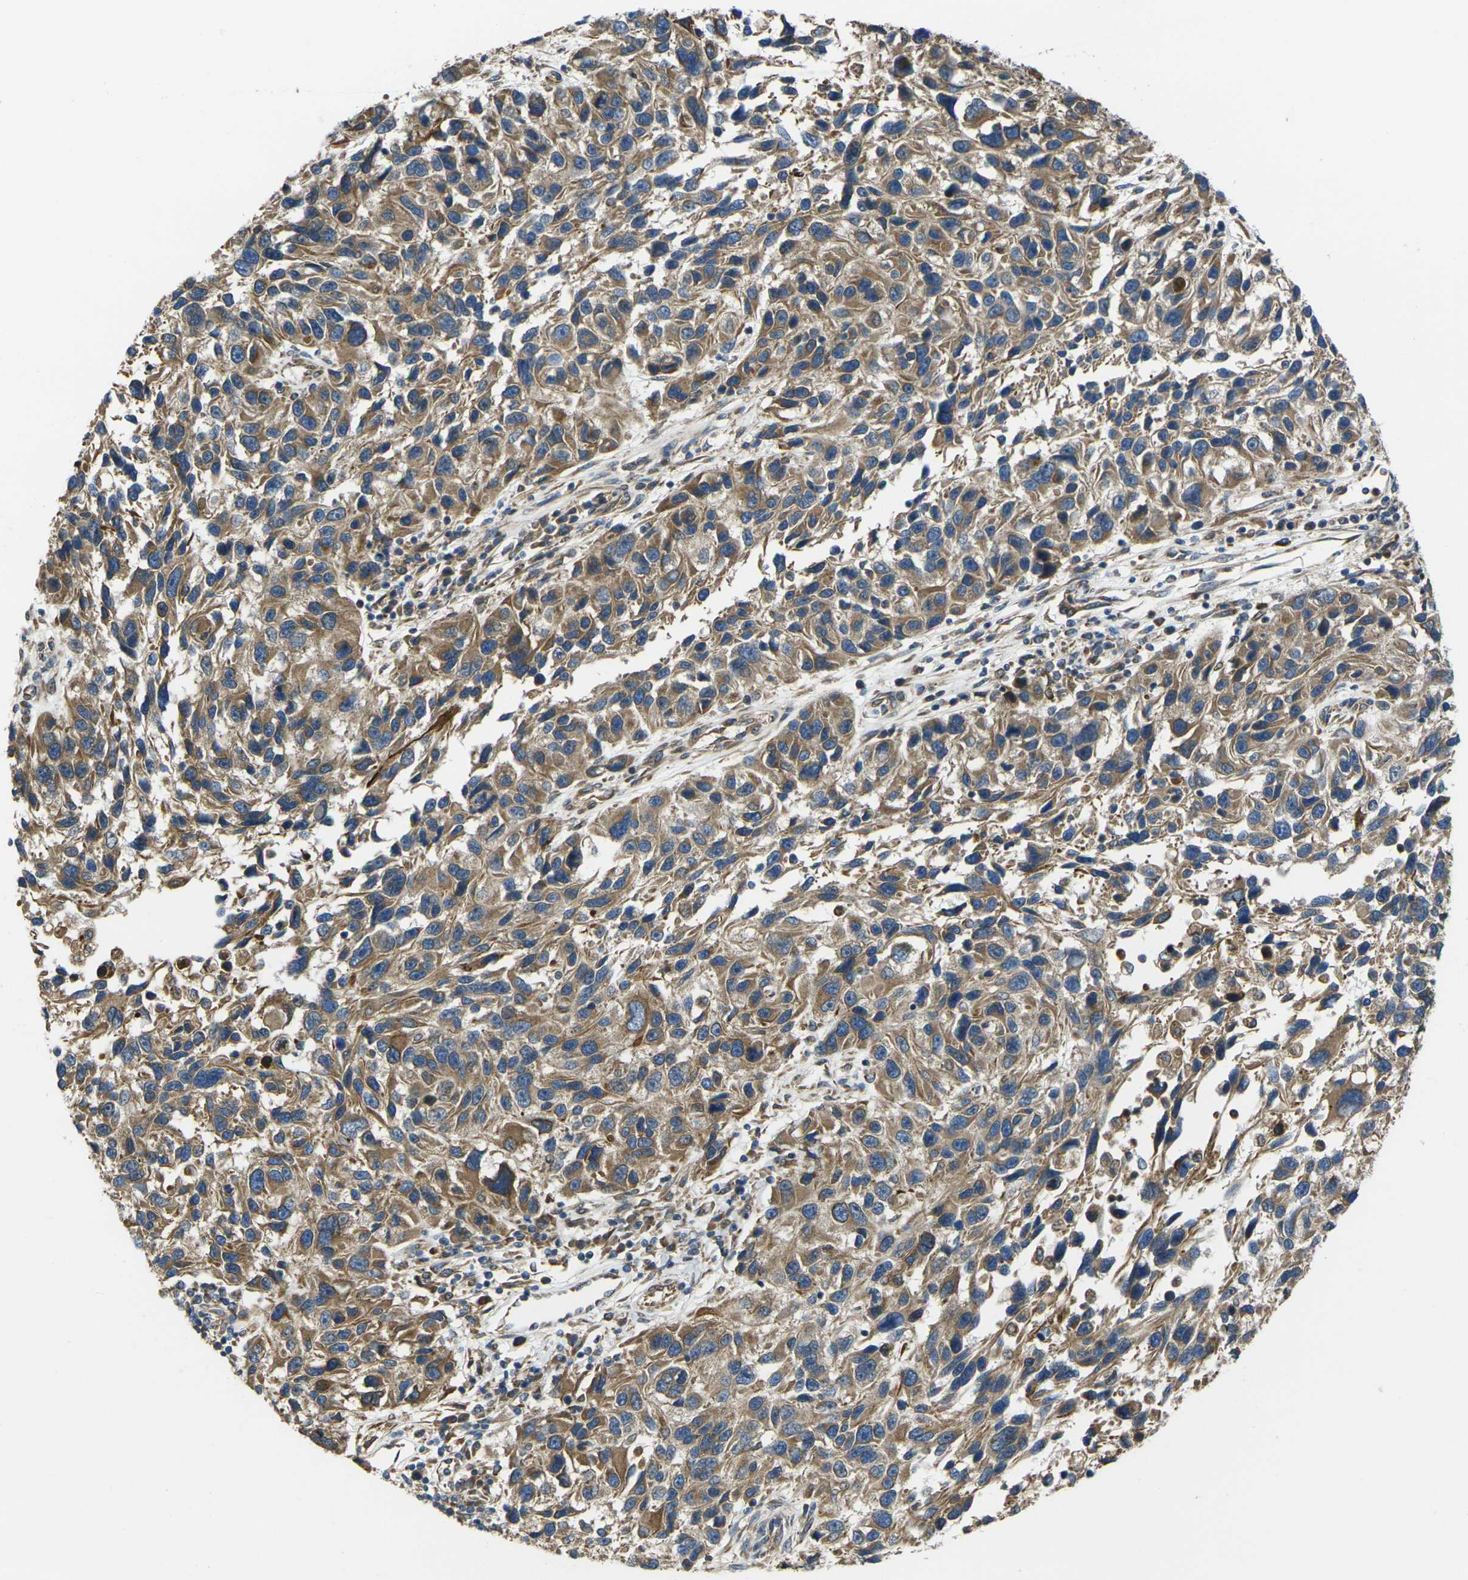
{"staining": {"intensity": "moderate", "quantity": ">75%", "location": "cytoplasmic/membranous"}, "tissue": "melanoma", "cell_type": "Tumor cells", "image_type": "cancer", "snomed": [{"axis": "morphology", "description": "Malignant melanoma, NOS"}, {"axis": "topography", "description": "Skin"}], "caption": "Protein staining of melanoma tissue demonstrates moderate cytoplasmic/membranous positivity in approximately >75% of tumor cells. The protein of interest is stained brown, and the nuclei are stained in blue (DAB IHC with brightfield microscopy, high magnification).", "gene": "FZD1", "patient": {"sex": "male", "age": 53}}